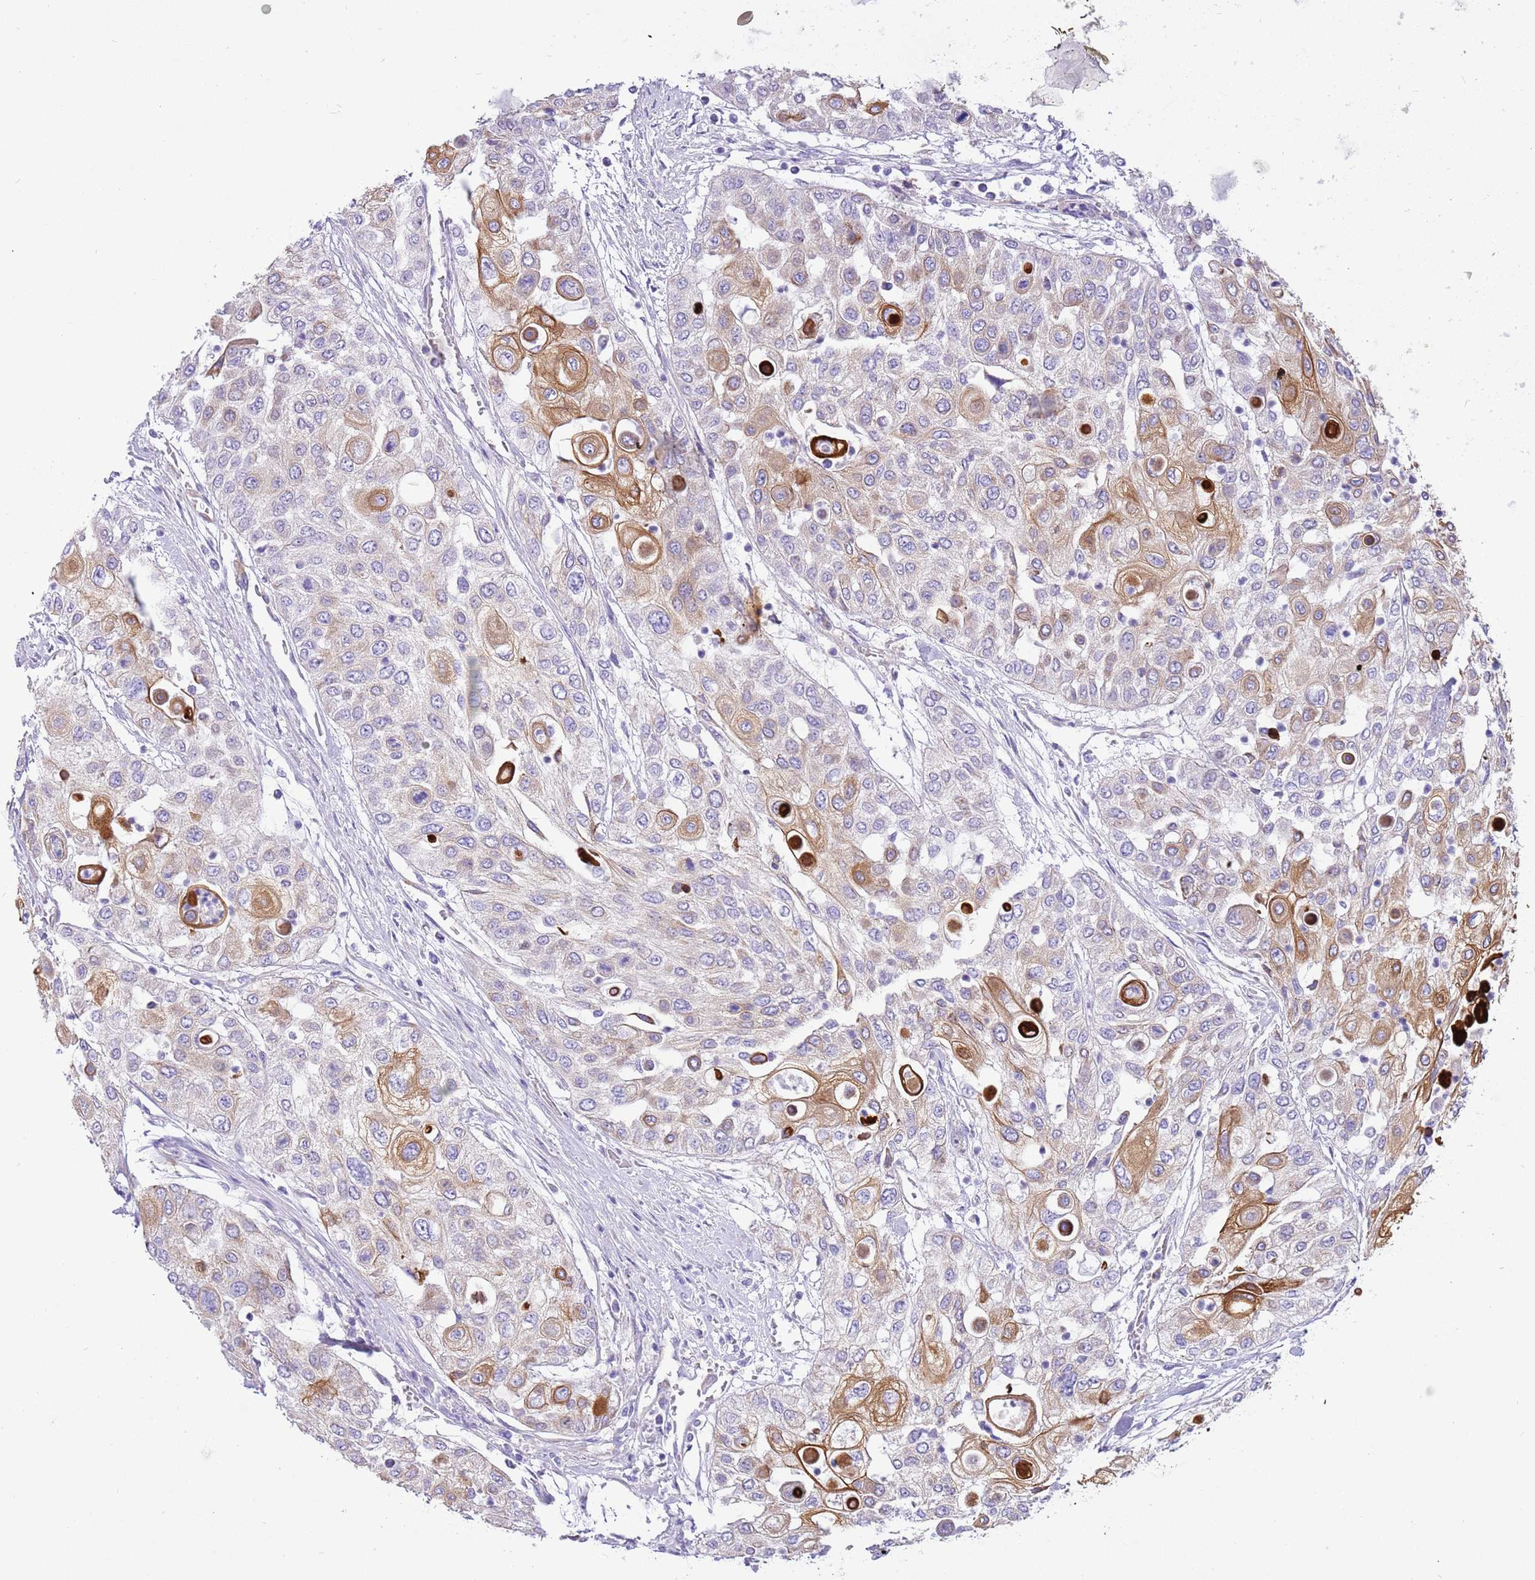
{"staining": {"intensity": "moderate", "quantity": "<25%", "location": "cytoplasmic/membranous"}, "tissue": "urothelial cancer", "cell_type": "Tumor cells", "image_type": "cancer", "snomed": [{"axis": "morphology", "description": "Urothelial carcinoma, High grade"}, {"axis": "topography", "description": "Urinary bladder"}], "caption": "Immunohistochemistry (IHC) (DAB (3,3'-diaminobenzidine)) staining of high-grade urothelial carcinoma reveals moderate cytoplasmic/membranous protein expression in about <25% of tumor cells.", "gene": "SERINC3", "patient": {"sex": "female", "age": 79}}